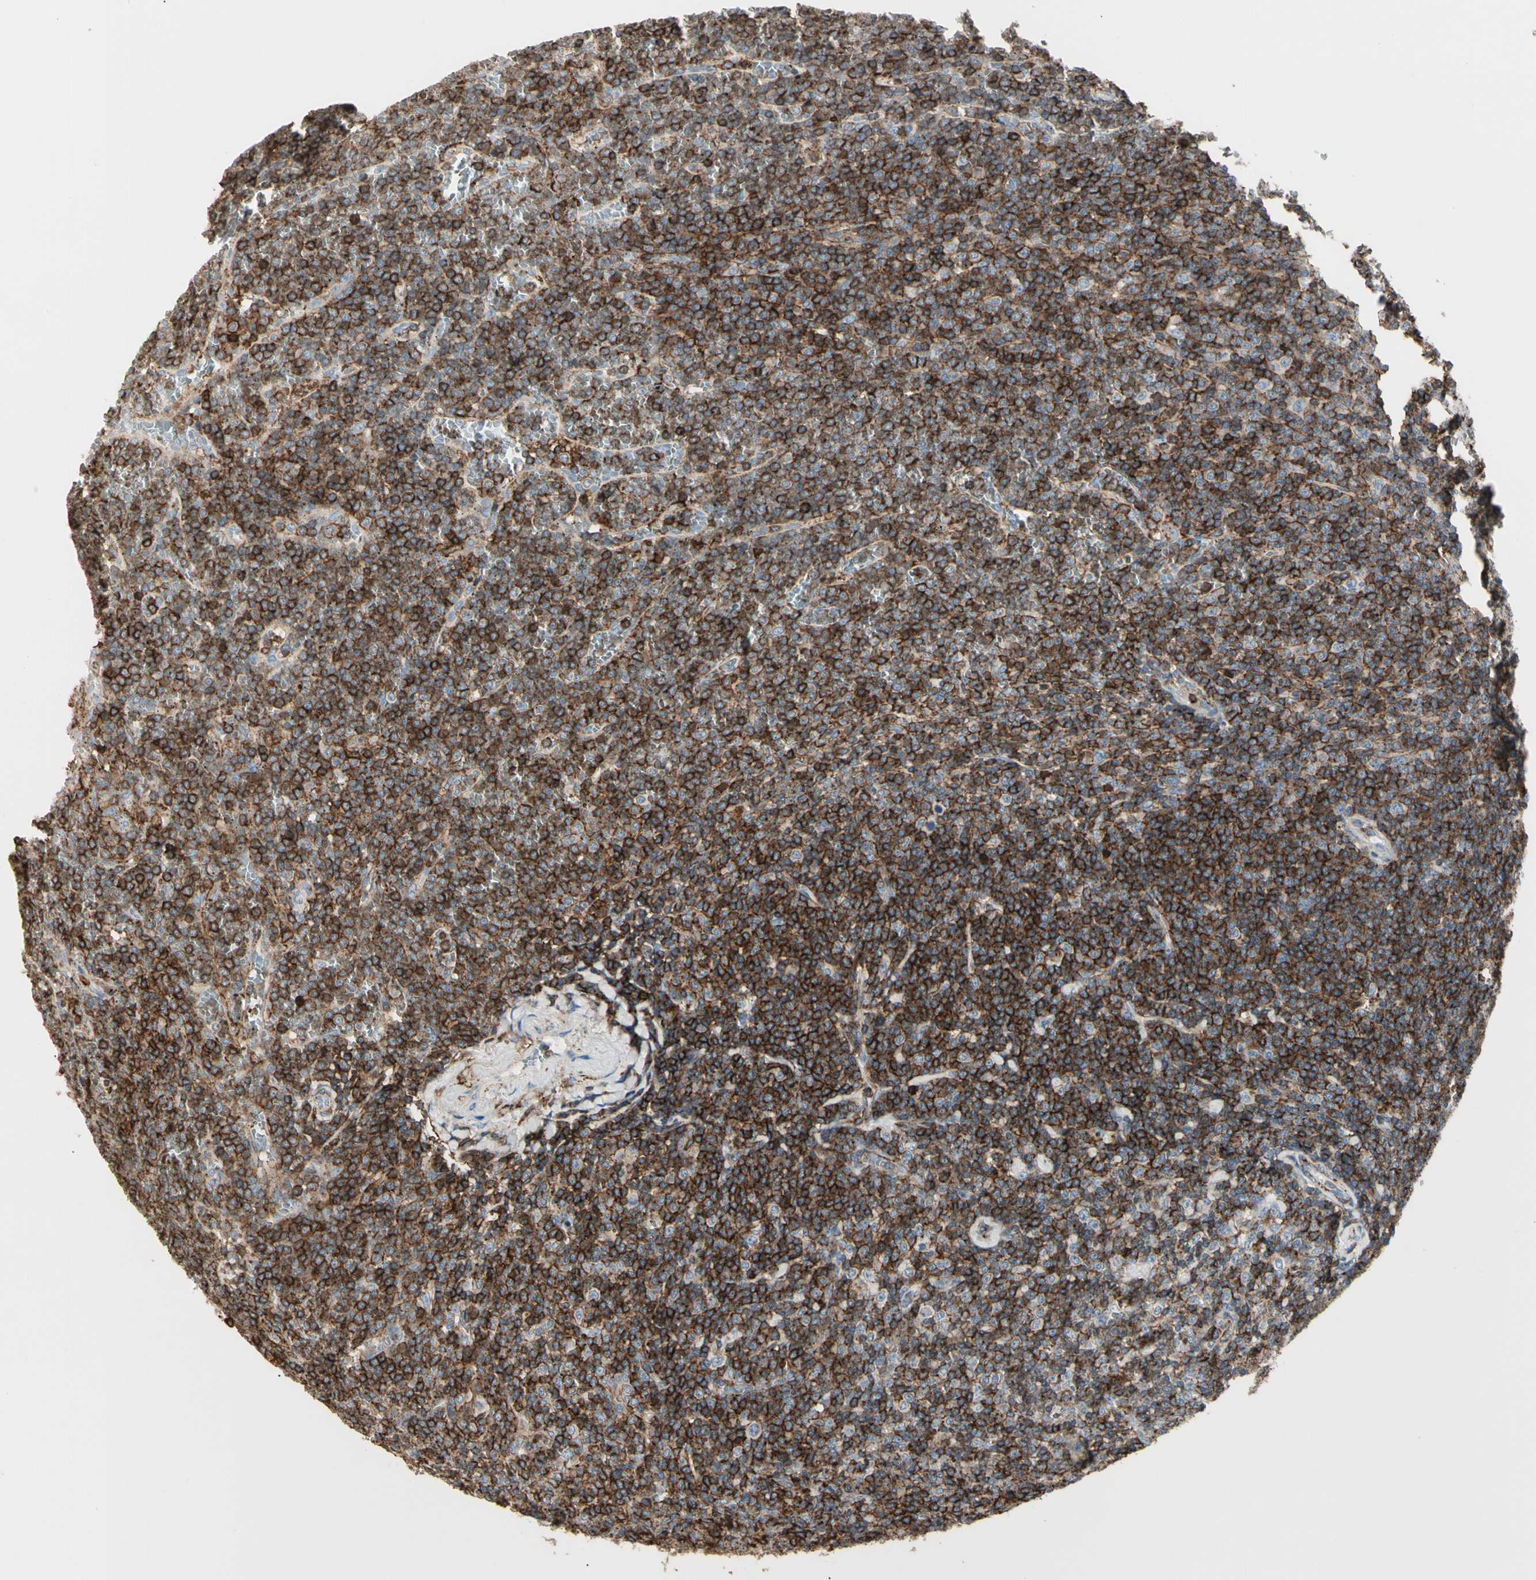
{"staining": {"intensity": "strong", "quantity": ">75%", "location": "cytoplasmic/membranous"}, "tissue": "lymphoma", "cell_type": "Tumor cells", "image_type": "cancer", "snomed": [{"axis": "morphology", "description": "Malignant lymphoma, non-Hodgkin's type, Low grade"}, {"axis": "topography", "description": "Spleen"}], "caption": "IHC (DAB (3,3'-diaminobenzidine)) staining of malignant lymphoma, non-Hodgkin's type (low-grade) exhibits strong cytoplasmic/membranous protein staining in approximately >75% of tumor cells. The protein is shown in brown color, while the nuclei are stained blue.", "gene": "CLEC2B", "patient": {"sex": "female", "age": 19}}